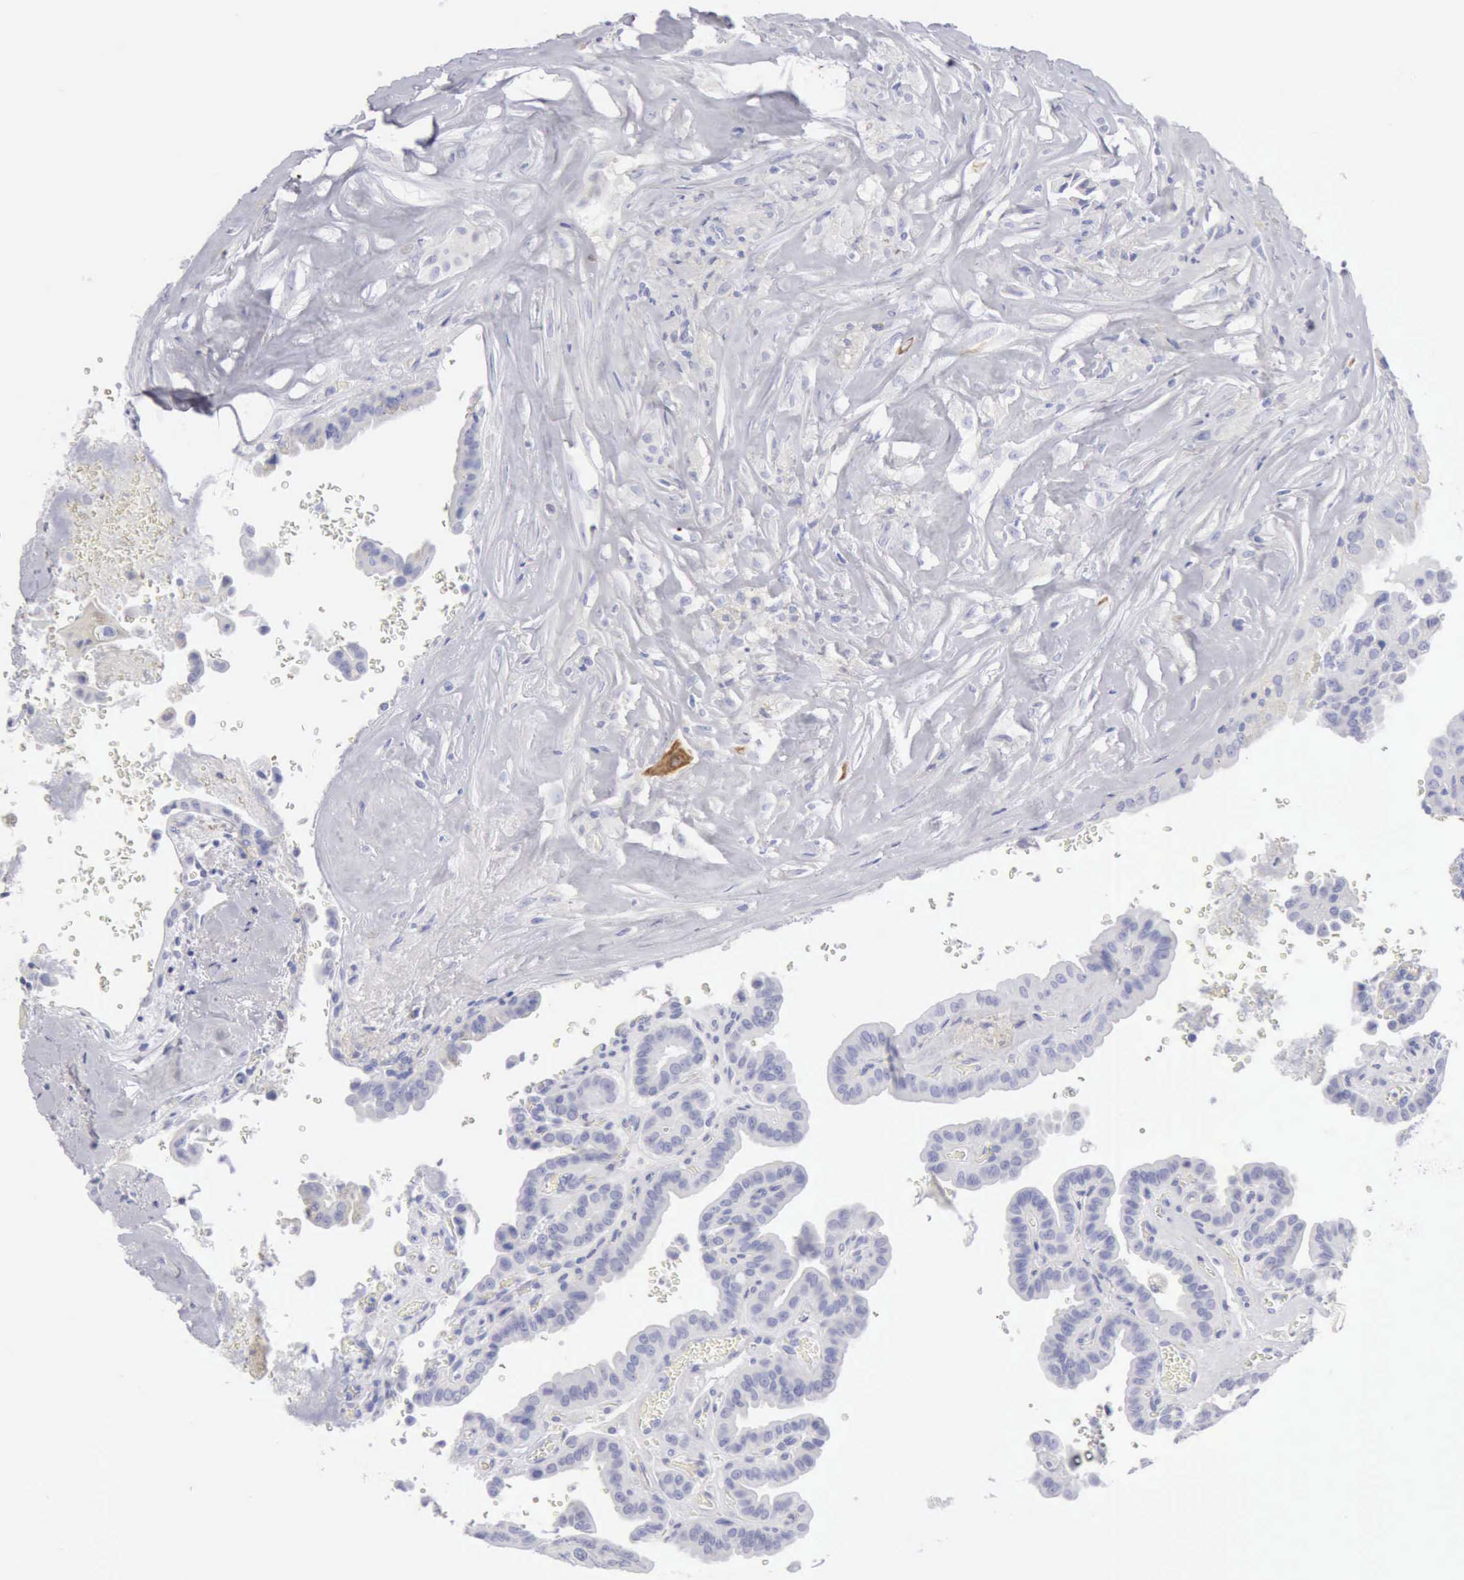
{"staining": {"intensity": "negative", "quantity": "none", "location": "none"}, "tissue": "thyroid cancer", "cell_type": "Tumor cells", "image_type": "cancer", "snomed": [{"axis": "morphology", "description": "Papillary adenocarcinoma, NOS"}, {"axis": "topography", "description": "Thyroid gland"}], "caption": "Immunohistochemistry photomicrograph of neoplastic tissue: thyroid papillary adenocarcinoma stained with DAB exhibits no significant protein expression in tumor cells.", "gene": "KRT5", "patient": {"sex": "male", "age": 87}}